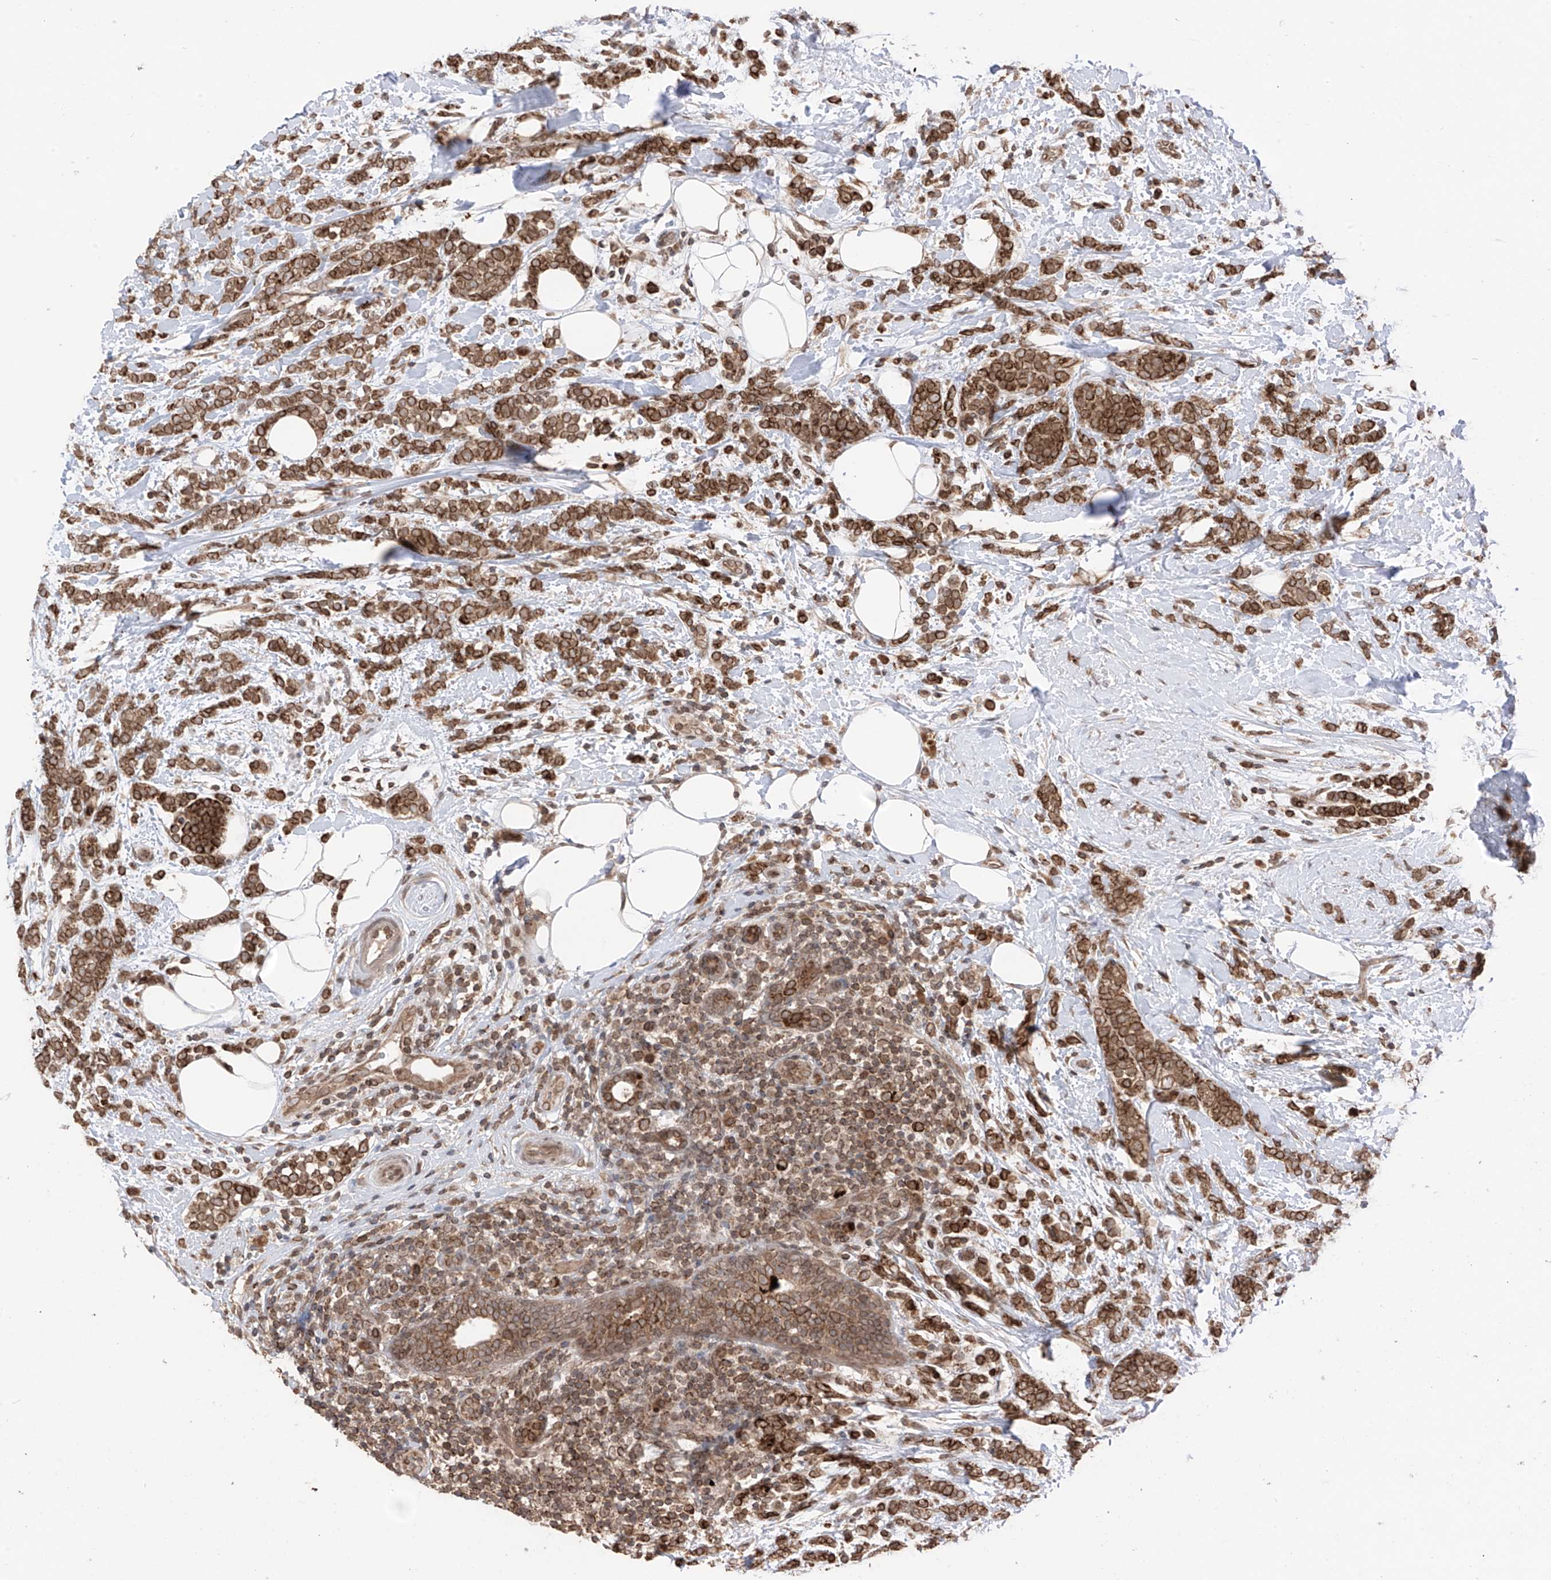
{"staining": {"intensity": "strong", "quantity": ">75%", "location": "cytoplasmic/membranous,nuclear"}, "tissue": "breast cancer", "cell_type": "Tumor cells", "image_type": "cancer", "snomed": [{"axis": "morphology", "description": "Lobular carcinoma"}, {"axis": "topography", "description": "Breast"}], "caption": "Breast cancer (lobular carcinoma) stained for a protein (brown) displays strong cytoplasmic/membranous and nuclear positive staining in about >75% of tumor cells.", "gene": "AHCTF1", "patient": {"sex": "female", "age": 58}}